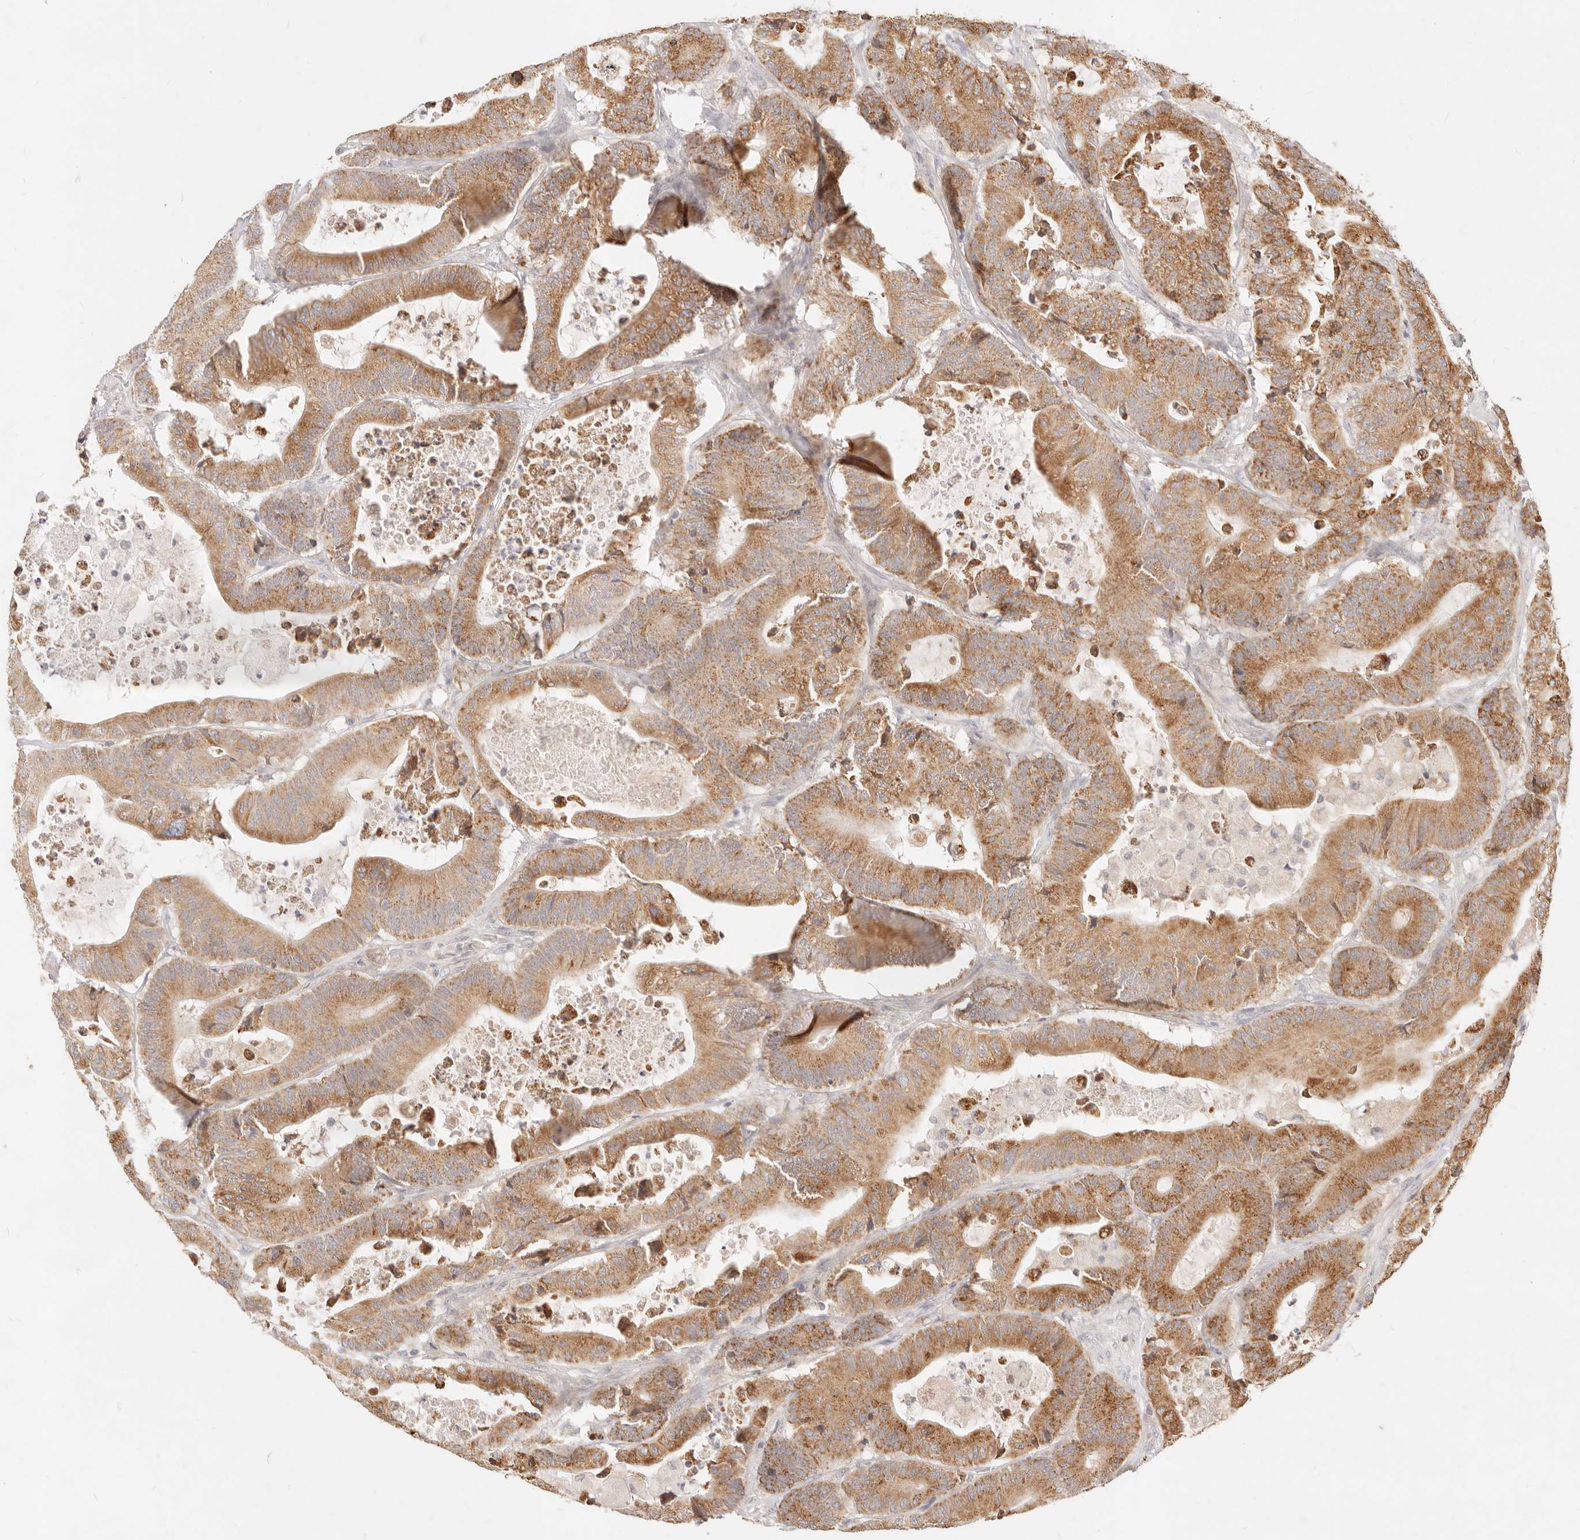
{"staining": {"intensity": "moderate", "quantity": ">75%", "location": "cytoplasmic/membranous"}, "tissue": "colorectal cancer", "cell_type": "Tumor cells", "image_type": "cancer", "snomed": [{"axis": "morphology", "description": "Adenocarcinoma, NOS"}, {"axis": "topography", "description": "Colon"}], "caption": "Immunohistochemical staining of colorectal cancer (adenocarcinoma) reveals moderate cytoplasmic/membranous protein positivity in approximately >75% of tumor cells.", "gene": "RUBCNL", "patient": {"sex": "female", "age": 84}}